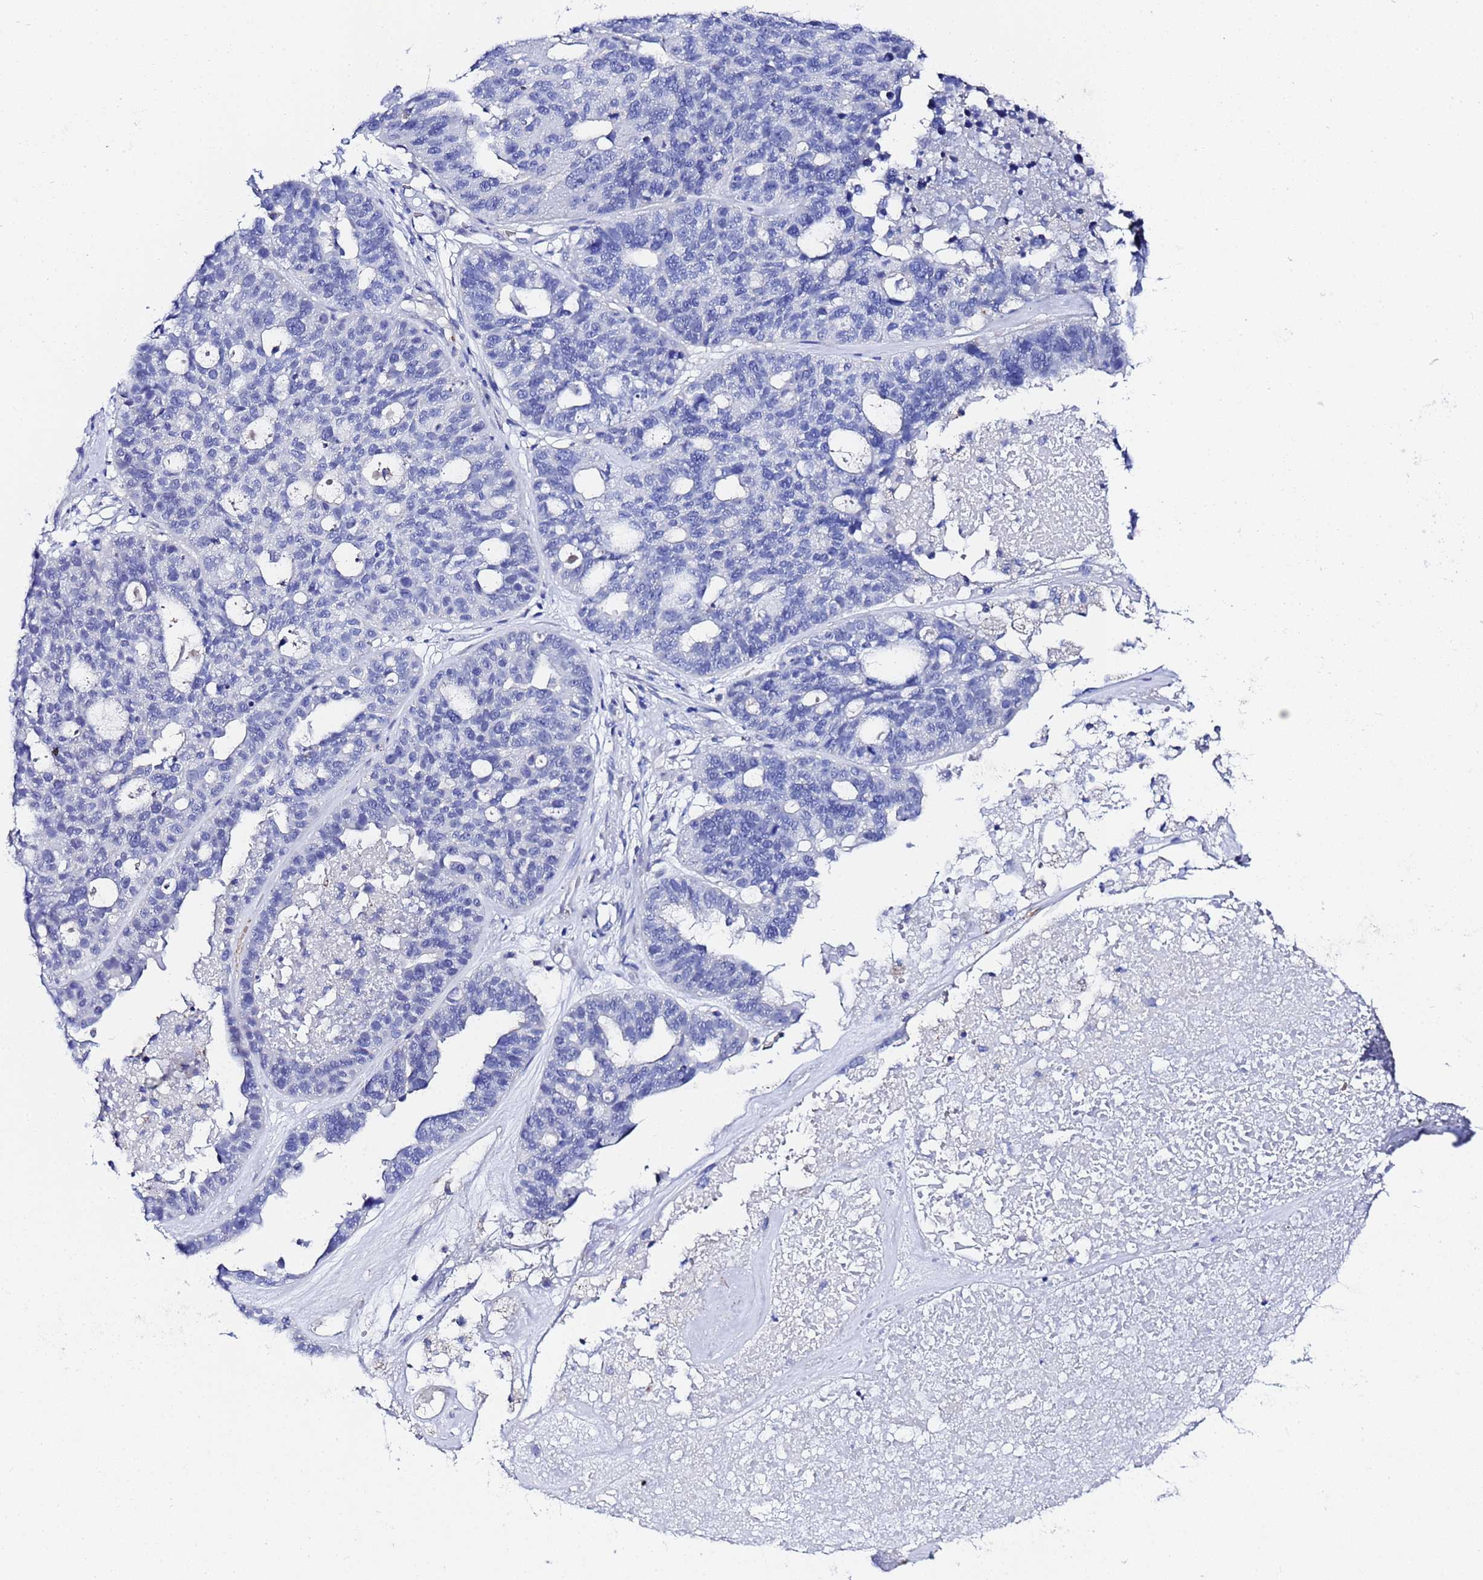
{"staining": {"intensity": "negative", "quantity": "none", "location": "none"}, "tissue": "ovarian cancer", "cell_type": "Tumor cells", "image_type": "cancer", "snomed": [{"axis": "morphology", "description": "Cystadenocarcinoma, serous, NOS"}, {"axis": "topography", "description": "Ovary"}], "caption": "Immunohistochemical staining of human ovarian cancer (serous cystadenocarcinoma) shows no significant staining in tumor cells.", "gene": "ZNF26", "patient": {"sex": "female", "age": 59}}